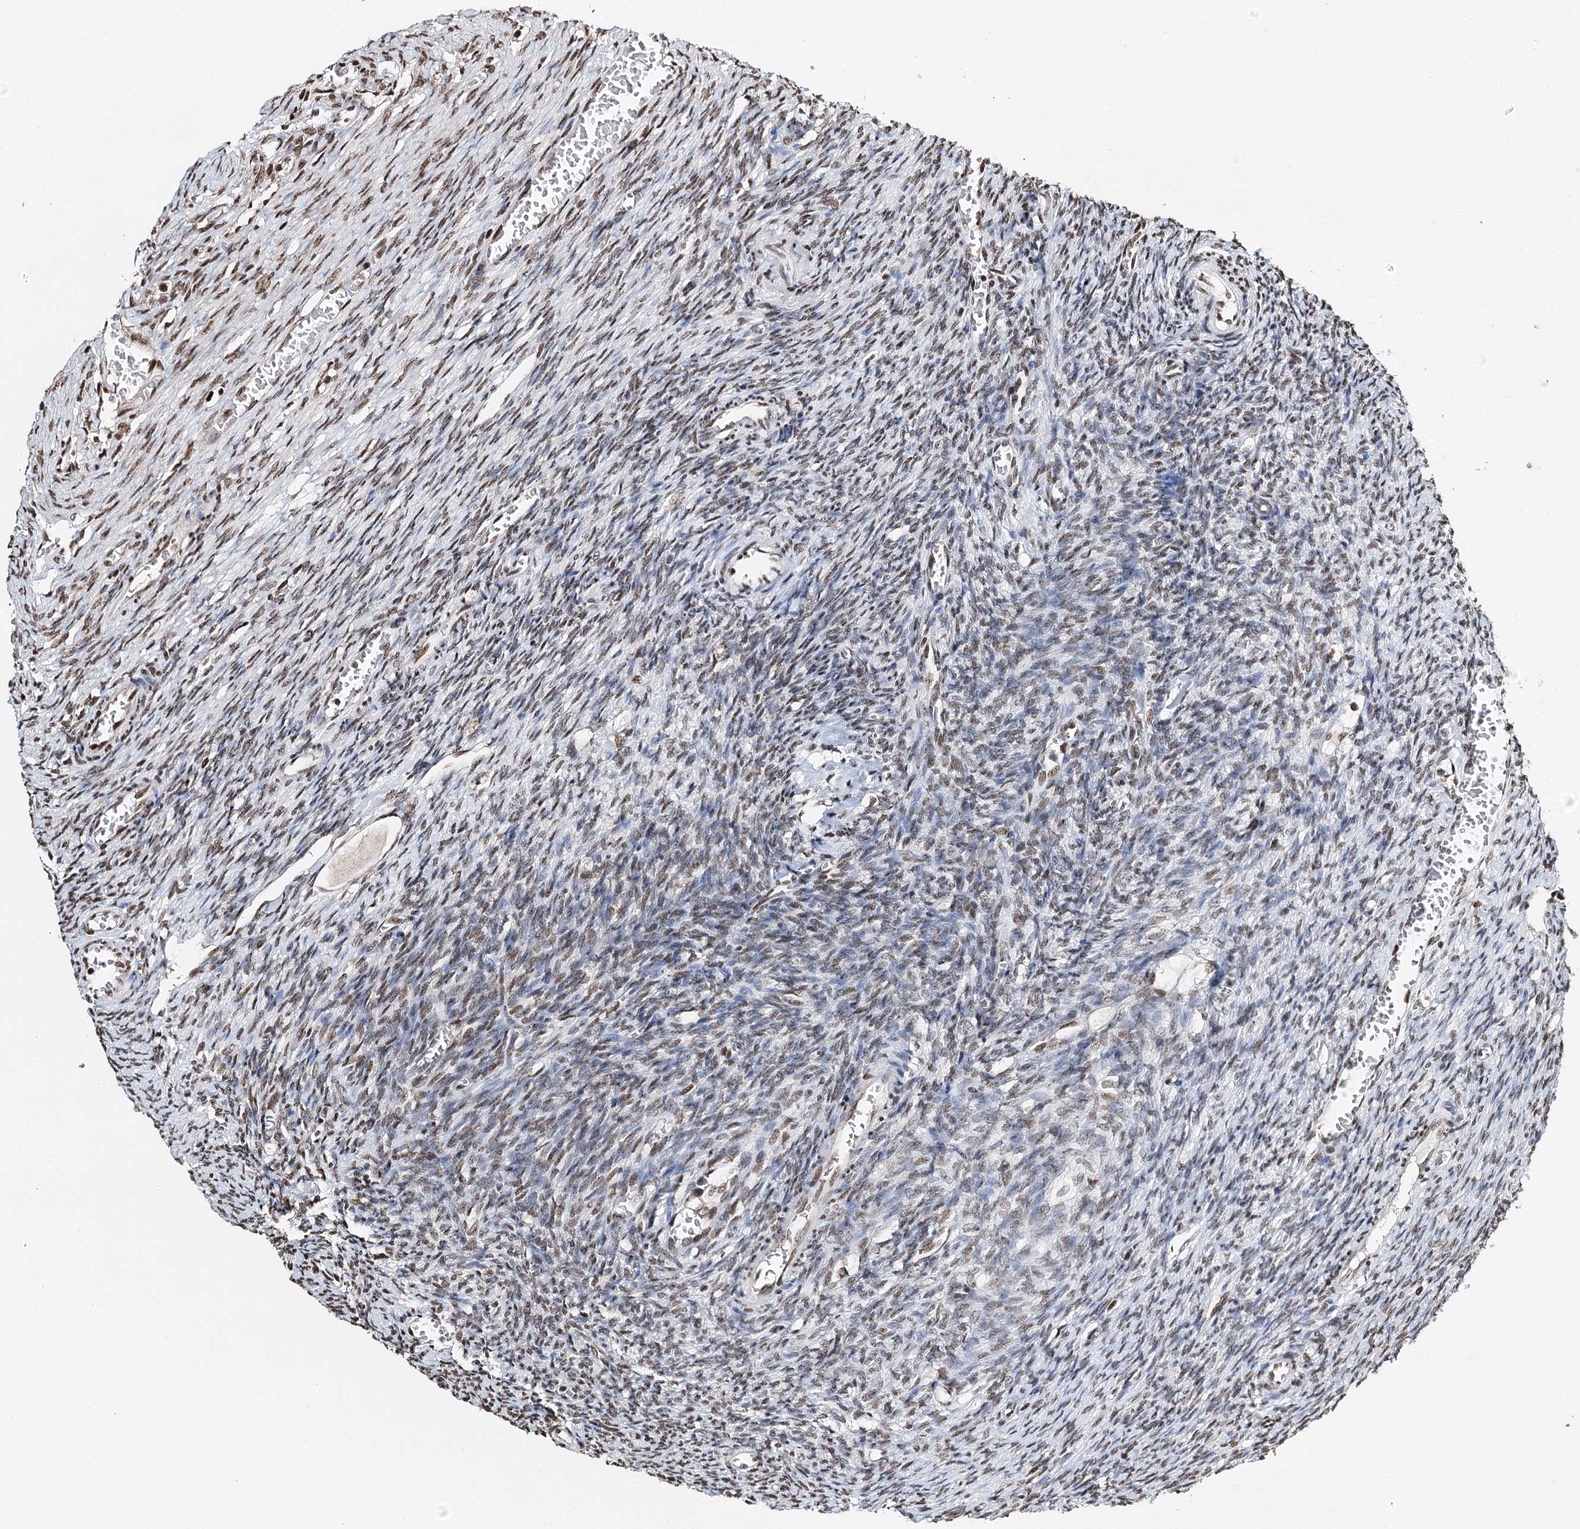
{"staining": {"intensity": "moderate", "quantity": "25%-75%", "location": "nuclear"}, "tissue": "ovary", "cell_type": "Ovarian stroma cells", "image_type": "normal", "snomed": [{"axis": "morphology", "description": "Normal tissue, NOS"}, {"axis": "topography", "description": "Ovary"}], "caption": "Ovarian stroma cells exhibit medium levels of moderate nuclear expression in about 25%-75% of cells in benign ovary. (DAB IHC with brightfield microscopy, high magnification).", "gene": "RPS27A", "patient": {"sex": "female", "age": 27}}